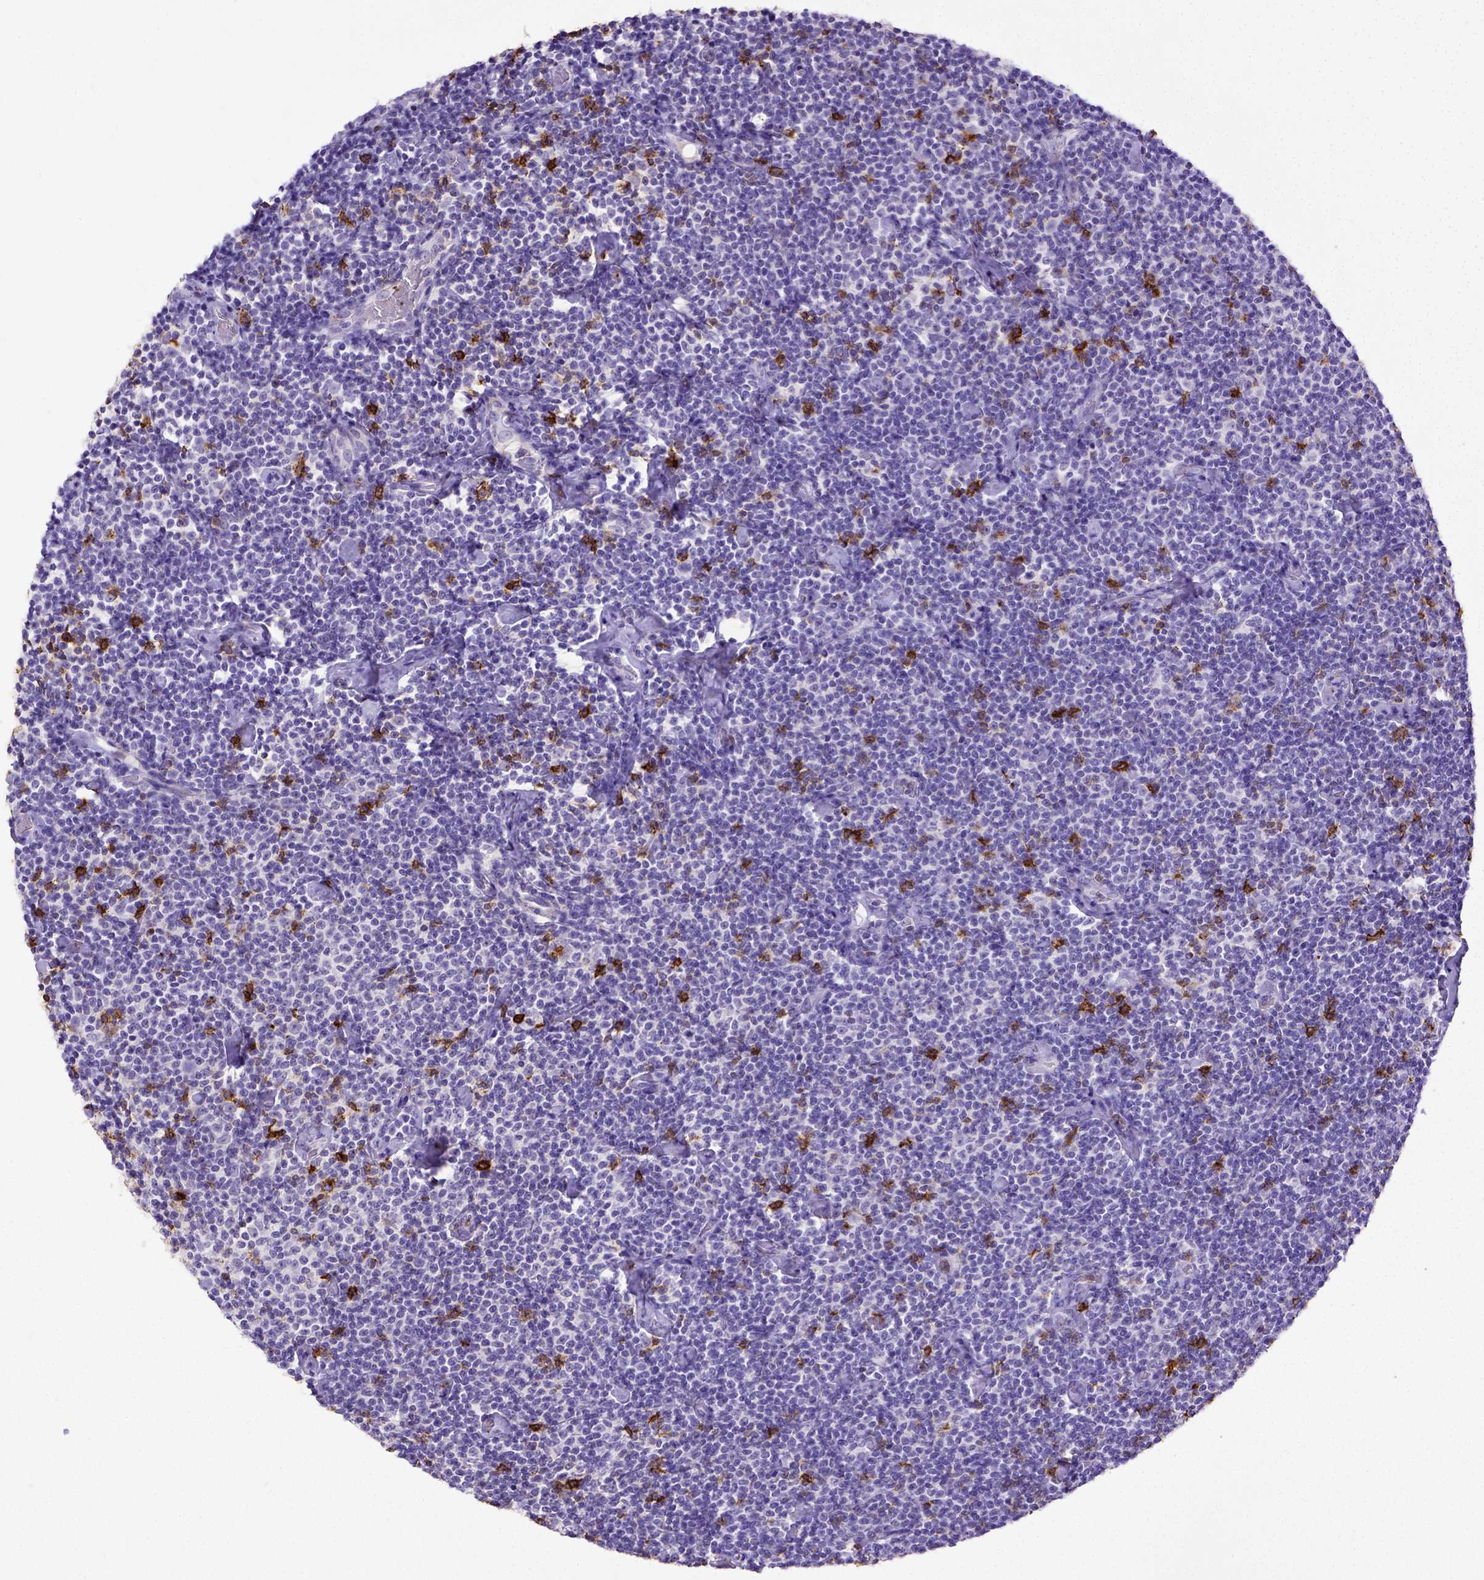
{"staining": {"intensity": "negative", "quantity": "none", "location": "none"}, "tissue": "lymphoma", "cell_type": "Tumor cells", "image_type": "cancer", "snomed": [{"axis": "morphology", "description": "Malignant lymphoma, non-Hodgkin's type, Low grade"}, {"axis": "topography", "description": "Lymph node"}], "caption": "Immunohistochemical staining of lymphoma reveals no significant expression in tumor cells.", "gene": "B3GAT1", "patient": {"sex": "male", "age": 81}}